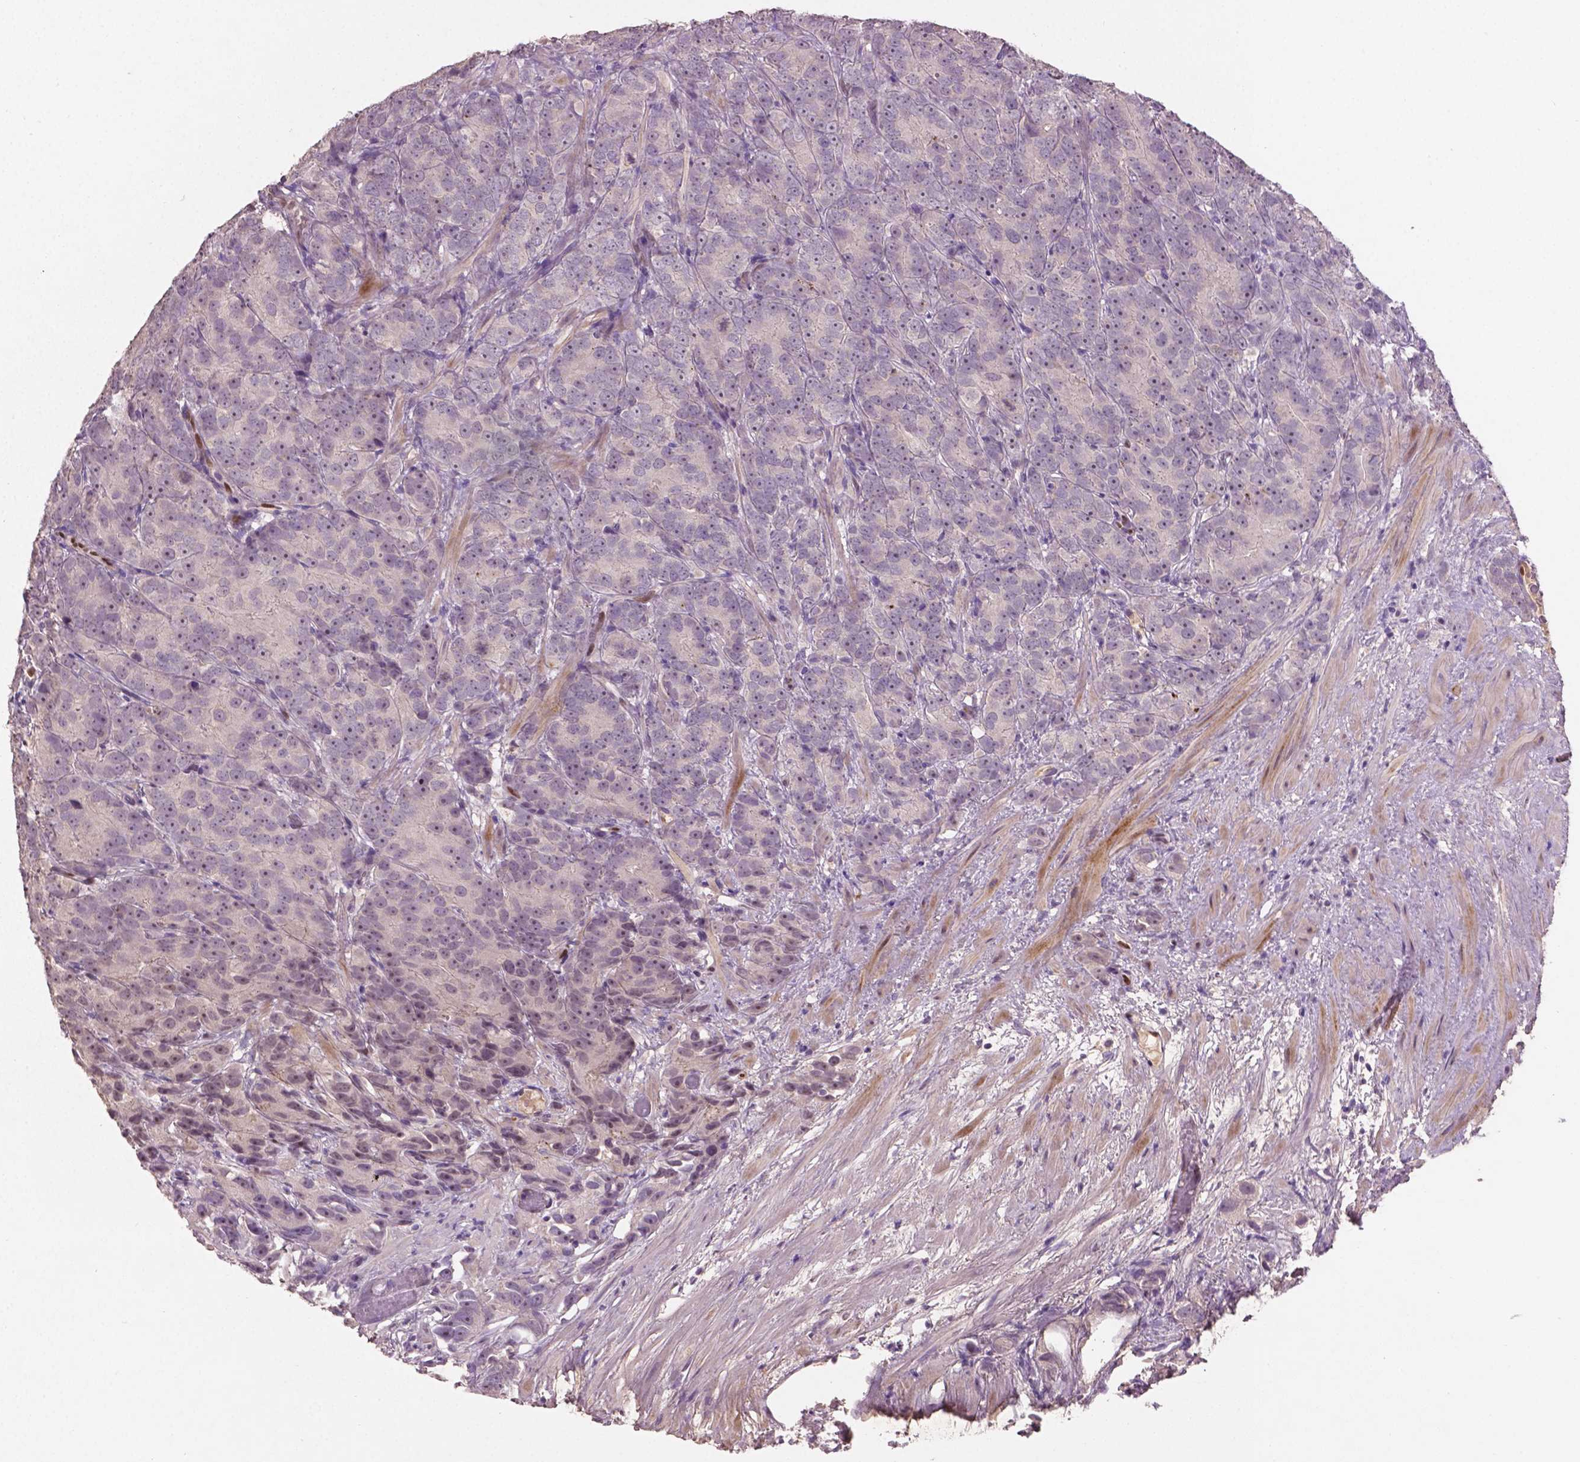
{"staining": {"intensity": "negative", "quantity": "none", "location": "none"}, "tissue": "prostate cancer", "cell_type": "Tumor cells", "image_type": "cancer", "snomed": [{"axis": "morphology", "description": "Adenocarcinoma, High grade"}, {"axis": "topography", "description": "Prostate"}], "caption": "Prostate cancer was stained to show a protein in brown. There is no significant expression in tumor cells.", "gene": "SOX17", "patient": {"sex": "male", "age": 90}}